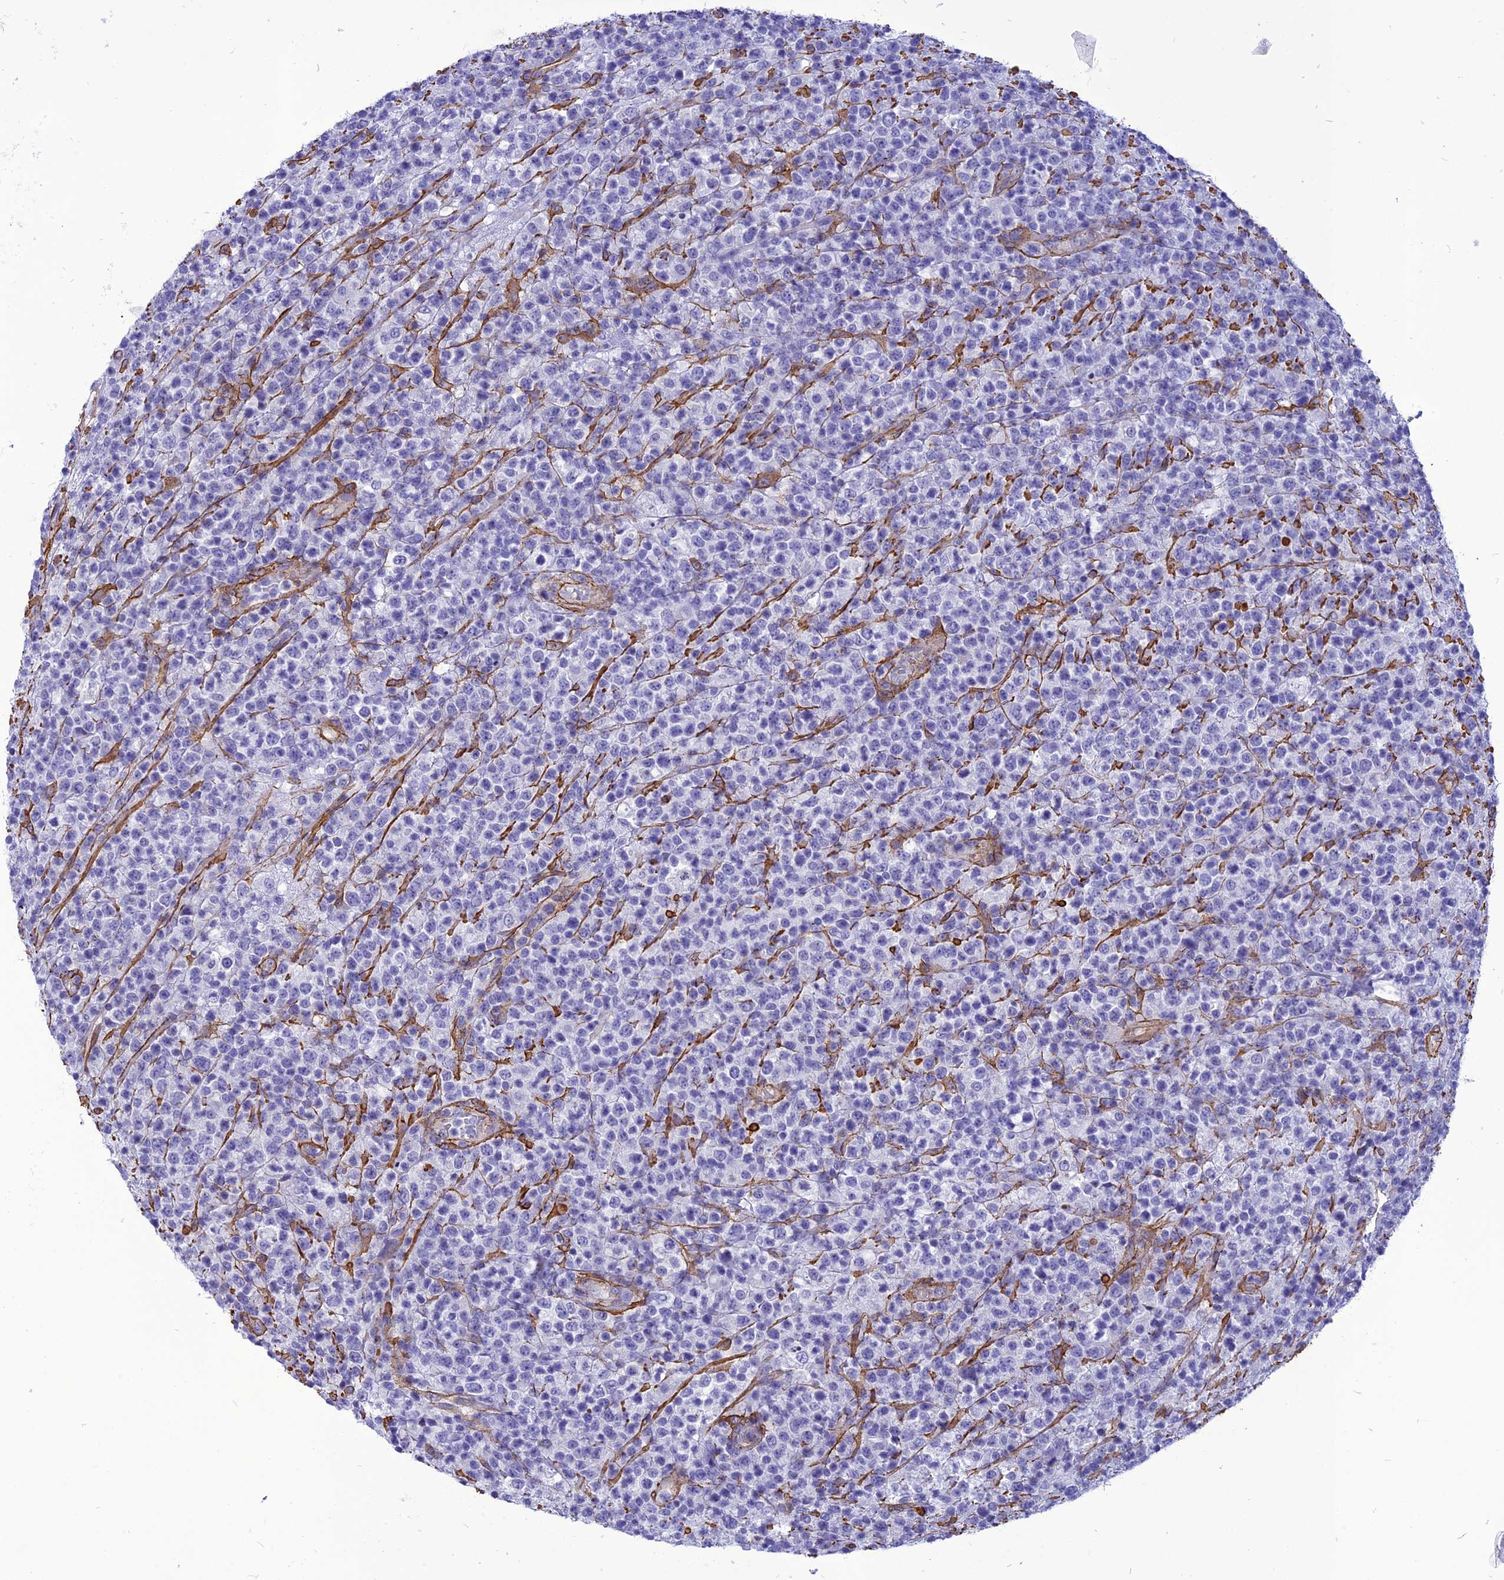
{"staining": {"intensity": "negative", "quantity": "none", "location": "none"}, "tissue": "lymphoma", "cell_type": "Tumor cells", "image_type": "cancer", "snomed": [{"axis": "morphology", "description": "Malignant lymphoma, non-Hodgkin's type, High grade"}, {"axis": "topography", "description": "Colon"}], "caption": "A photomicrograph of lymphoma stained for a protein exhibits no brown staining in tumor cells.", "gene": "NKD1", "patient": {"sex": "female", "age": 53}}